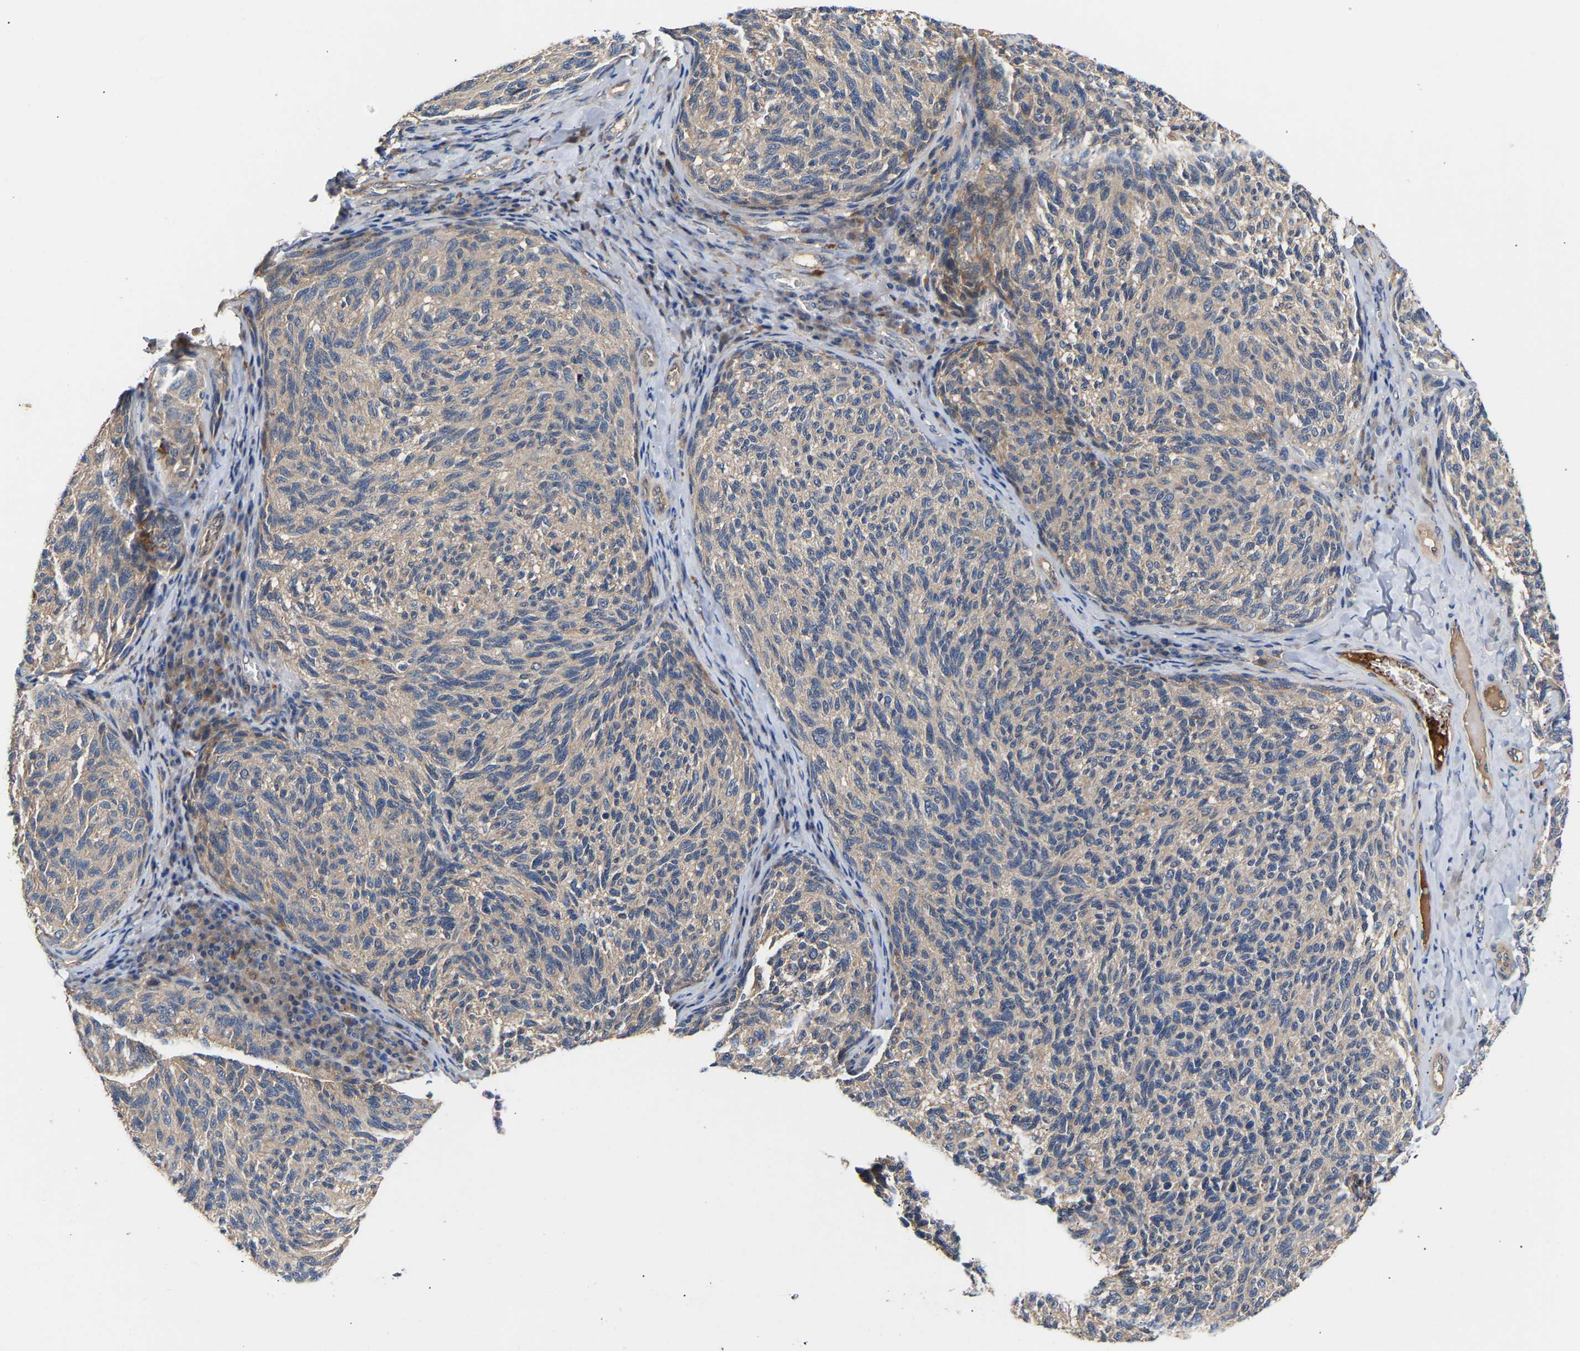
{"staining": {"intensity": "negative", "quantity": "none", "location": "none"}, "tissue": "melanoma", "cell_type": "Tumor cells", "image_type": "cancer", "snomed": [{"axis": "morphology", "description": "Malignant melanoma, NOS"}, {"axis": "topography", "description": "Skin"}], "caption": "An IHC histopathology image of malignant melanoma is shown. There is no staining in tumor cells of malignant melanoma.", "gene": "KASH5", "patient": {"sex": "female", "age": 73}}